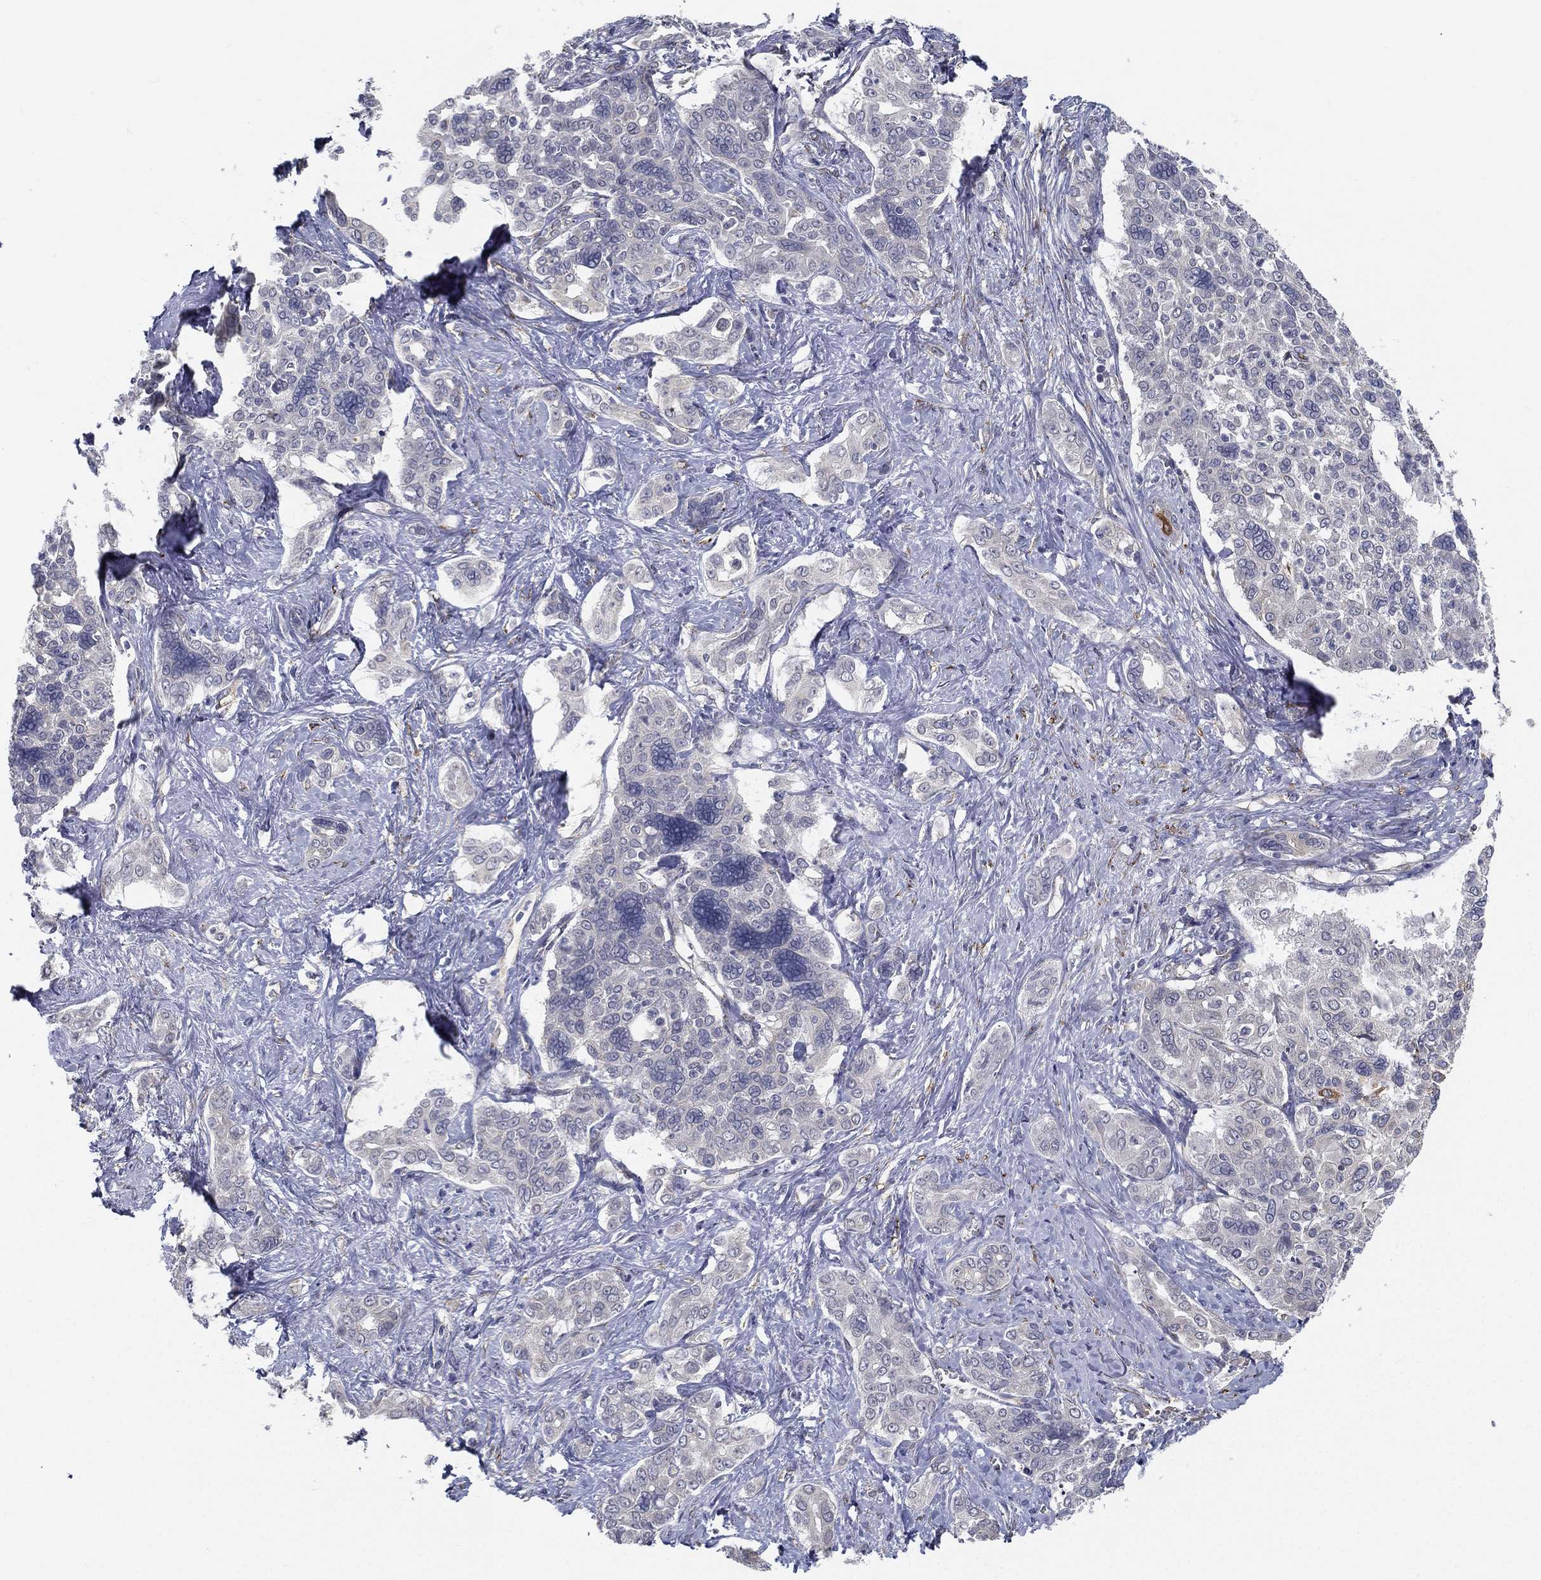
{"staining": {"intensity": "negative", "quantity": "none", "location": "none"}, "tissue": "liver cancer", "cell_type": "Tumor cells", "image_type": "cancer", "snomed": [{"axis": "morphology", "description": "Cholangiocarcinoma"}, {"axis": "topography", "description": "Liver"}], "caption": "High power microscopy image of an immunohistochemistry photomicrograph of liver cholangiocarcinoma, revealing no significant positivity in tumor cells. (DAB immunohistochemistry (IHC) visualized using brightfield microscopy, high magnification).", "gene": "LRRC56", "patient": {"sex": "female", "age": 47}}